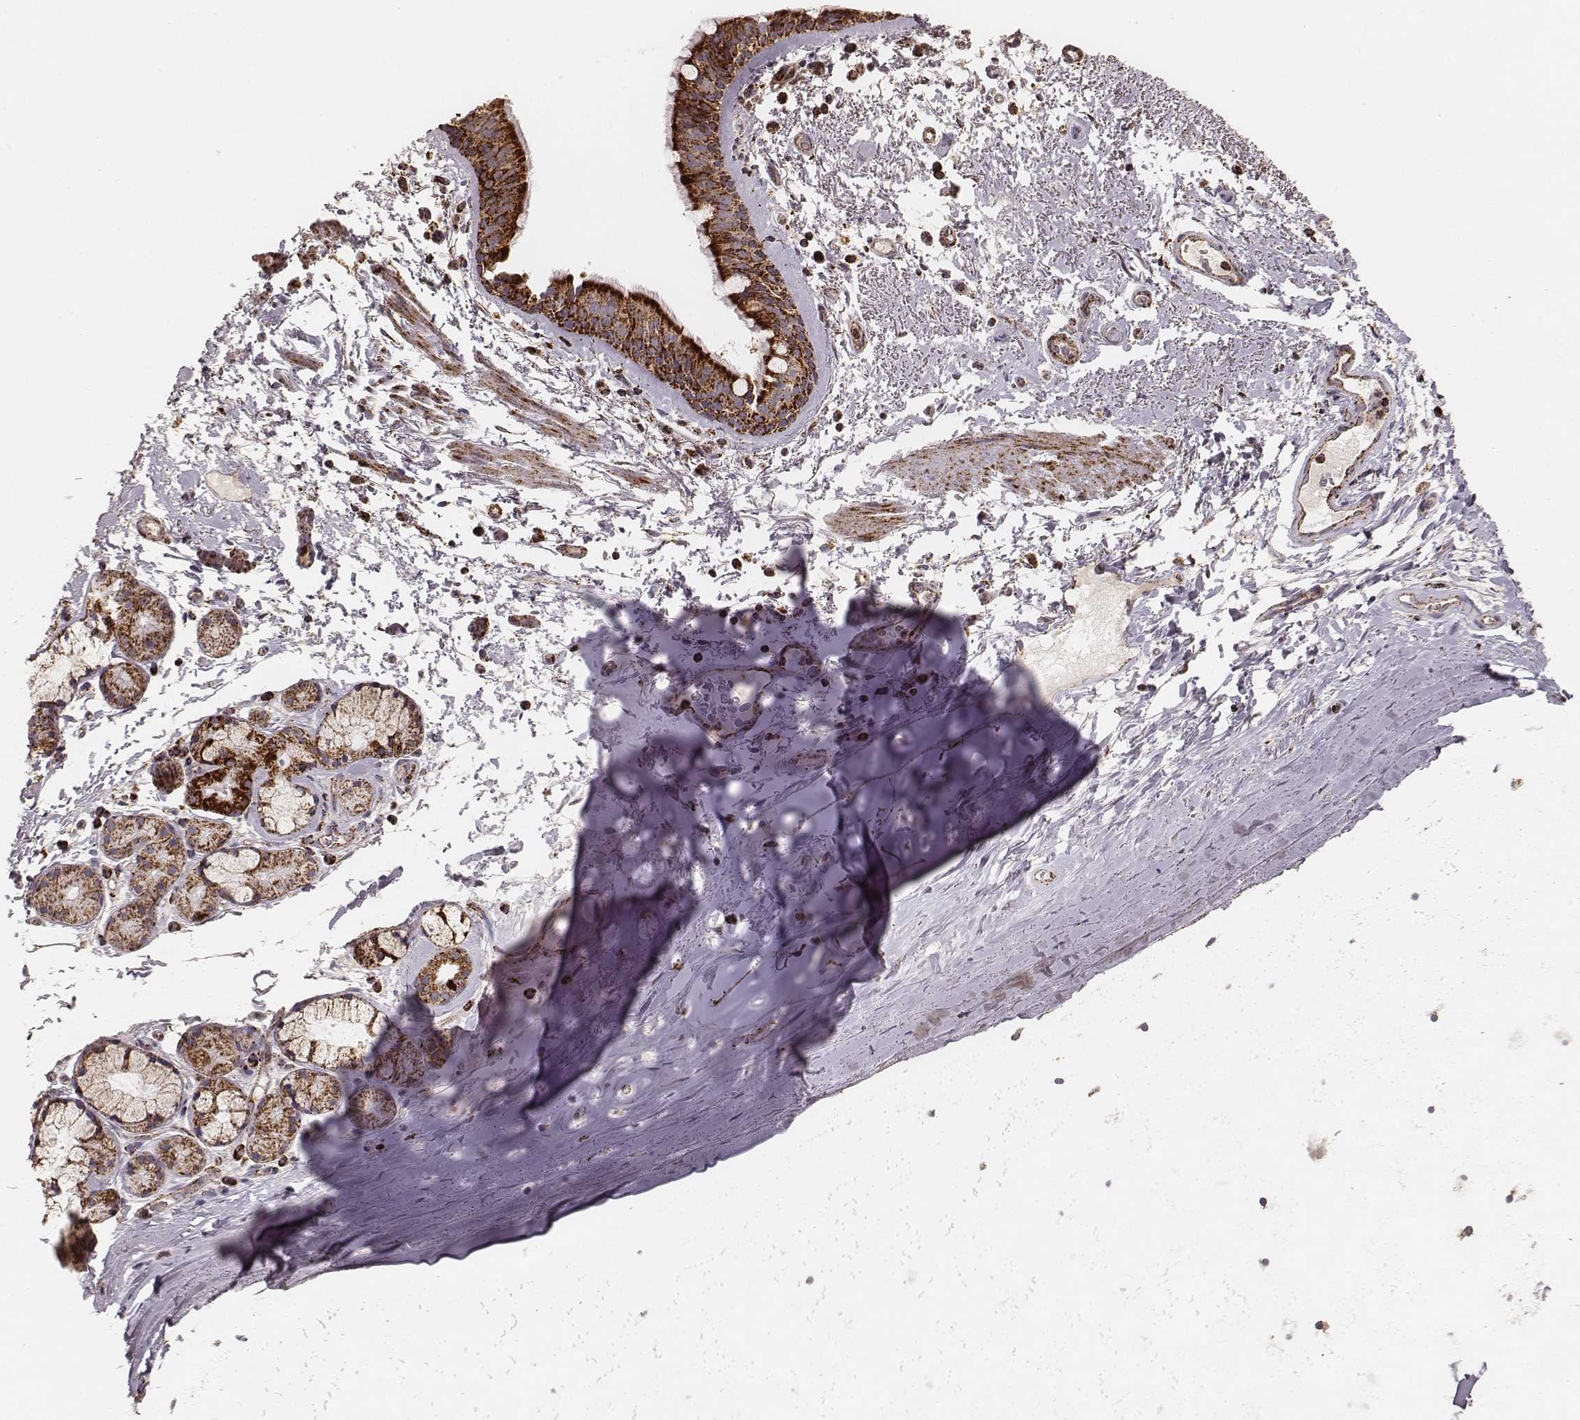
{"staining": {"intensity": "strong", "quantity": ">75%", "location": "cytoplasmic/membranous"}, "tissue": "bronchus", "cell_type": "Respiratory epithelial cells", "image_type": "normal", "snomed": [{"axis": "morphology", "description": "Normal tissue, NOS"}, {"axis": "topography", "description": "Bronchus"}], "caption": "A micrograph of bronchus stained for a protein displays strong cytoplasmic/membranous brown staining in respiratory epithelial cells.", "gene": "CS", "patient": {"sex": "female", "age": 64}}